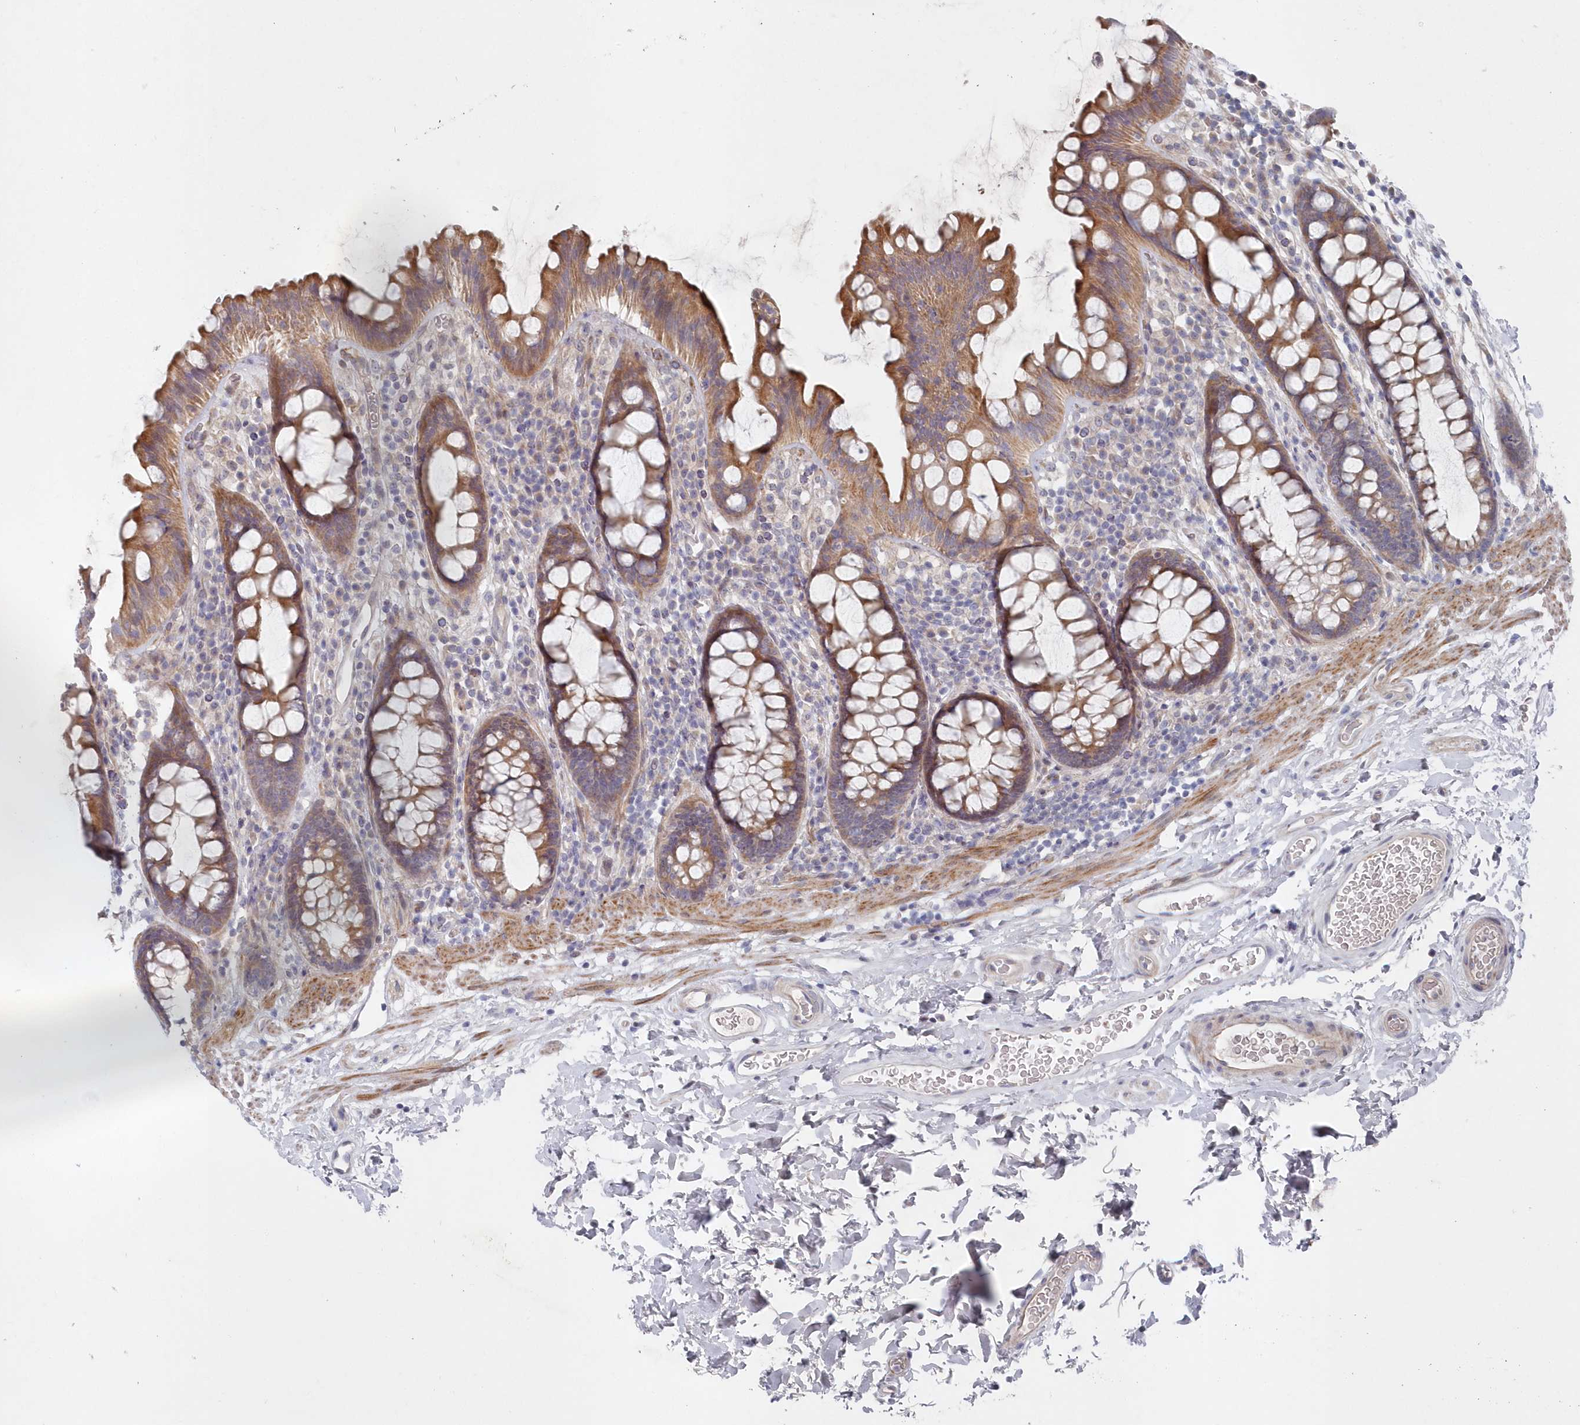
{"staining": {"intensity": "weak", "quantity": "25%-75%", "location": "cytoplasmic/membranous"}, "tissue": "colon", "cell_type": "Endothelial cells", "image_type": "normal", "snomed": [{"axis": "morphology", "description": "Normal tissue, NOS"}, {"axis": "topography", "description": "Colon"}], "caption": "Protein staining demonstrates weak cytoplasmic/membranous staining in about 25%-75% of endothelial cells in benign colon.", "gene": "KIAA1586", "patient": {"sex": "female", "age": 80}}